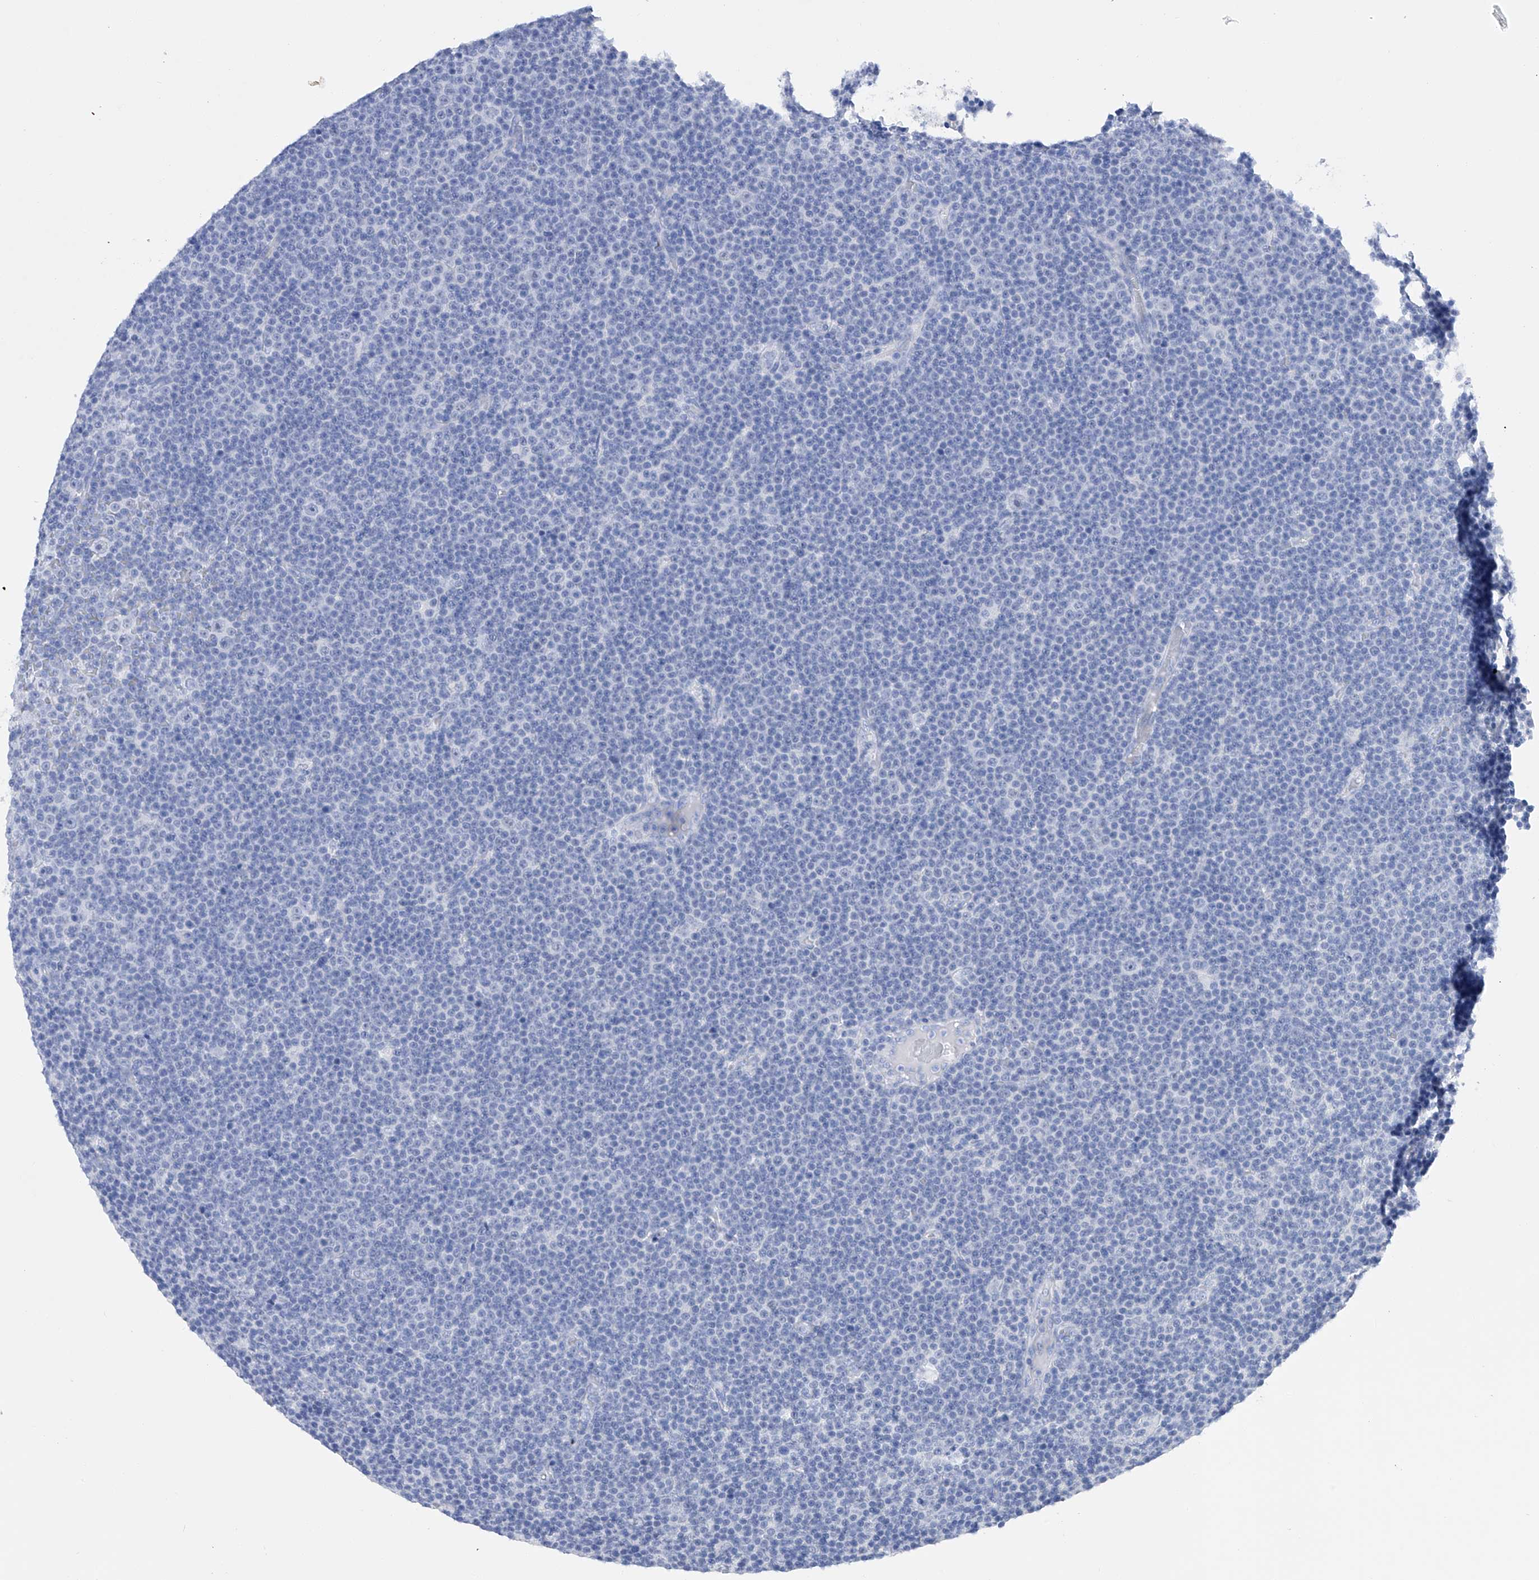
{"staining": {"intensity": "negative", "quantity": "none", "location": "none"}, "tissue": "lymphoma", "cell_type": "Tumor cells", "image_type": "cancer", "snomed": [{"axis": "morphology", "description": "Malignant lymphoma, non-Hodgkin's type, Low grade"}, {"axis": "topography", "description": "Lymph node"}], "caption": "A photomicrograph of low-grade malignant lymphoma, non-Hodgkin's type stained for a protein displays no brown staining in tumor cells.", "gene": "FLG", "patient": {"sex": "female", "age": 67}}